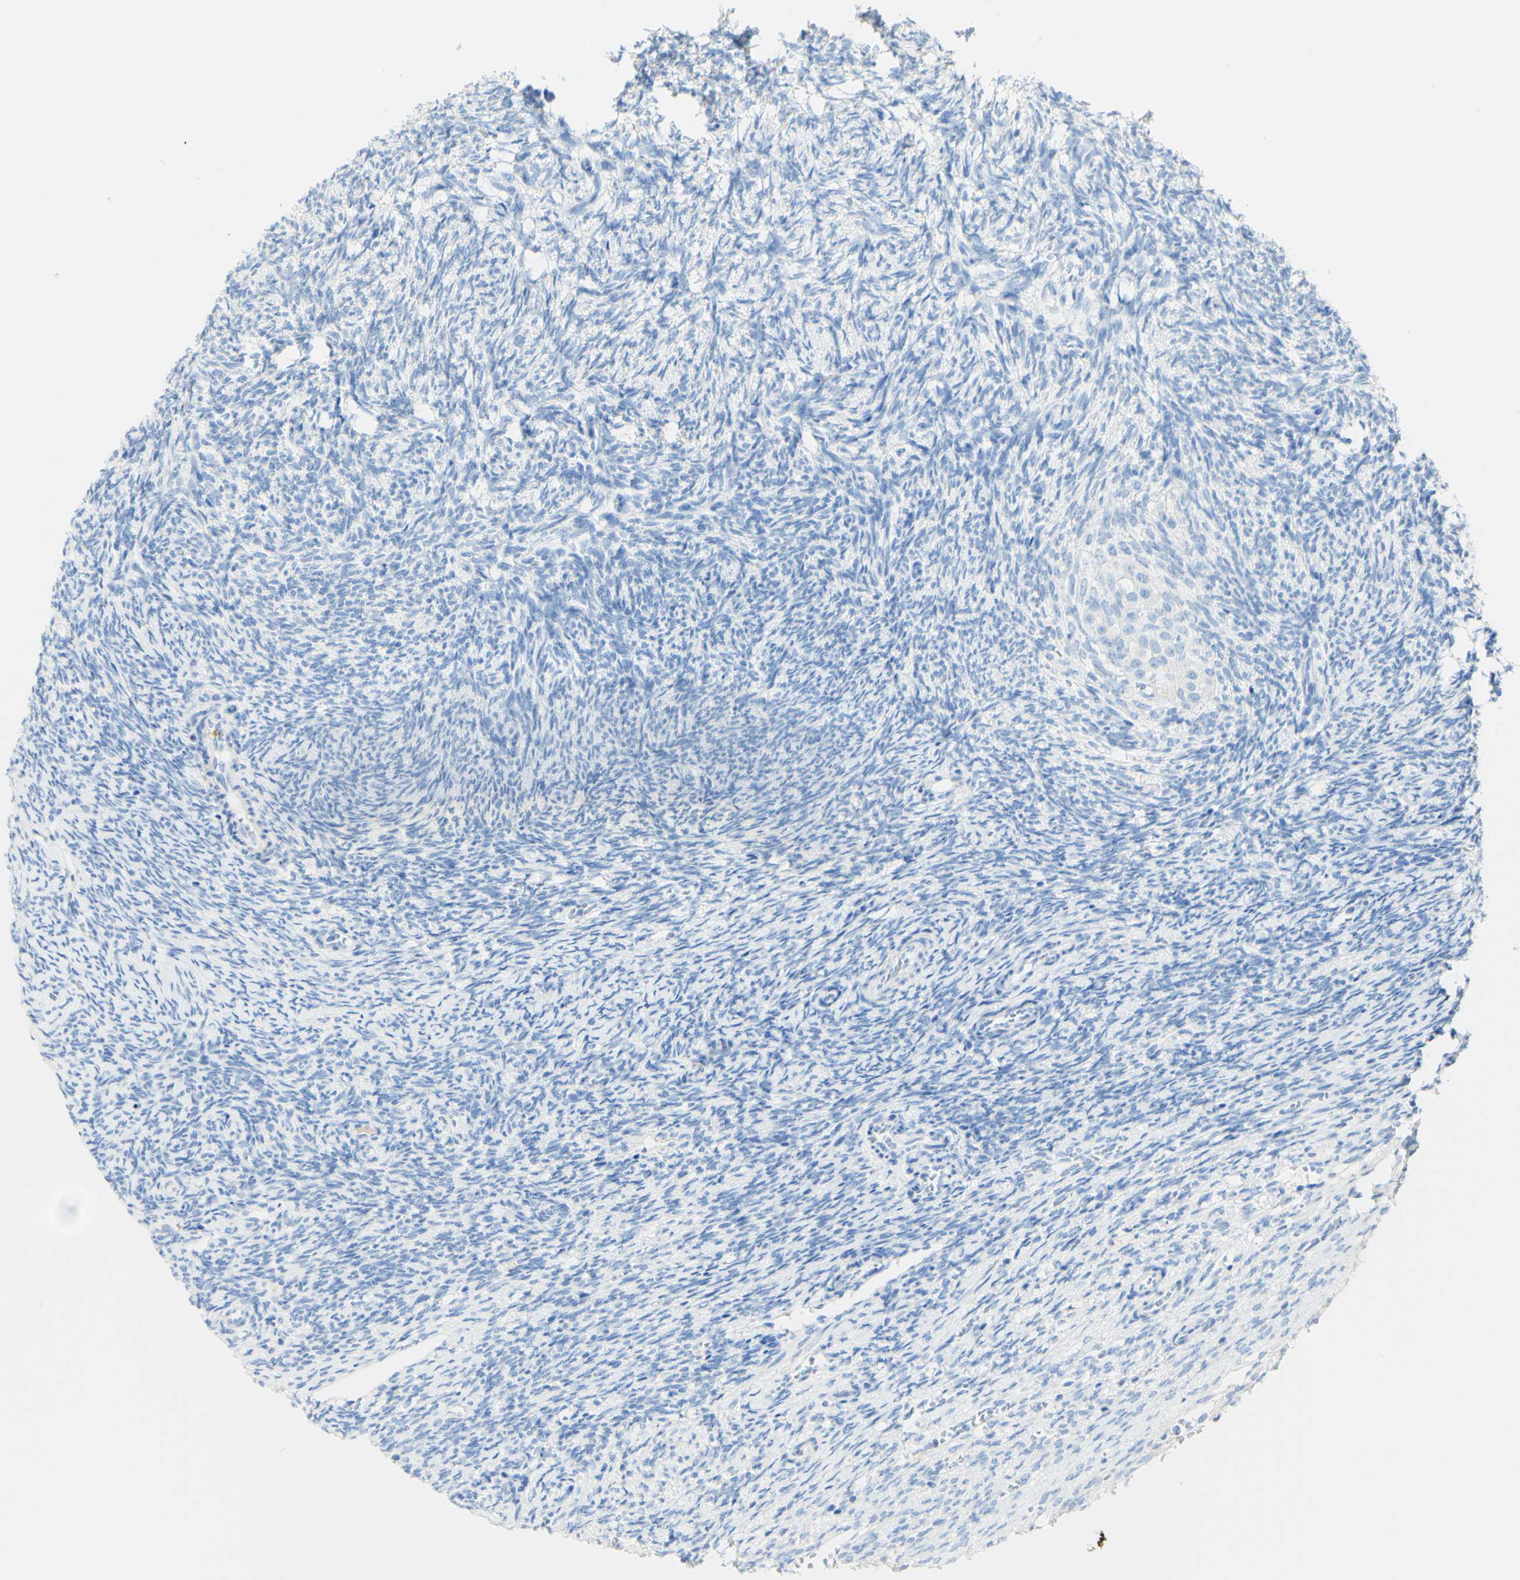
{"staining": {"intensity": "negative", "quantity": "none", "location": "none"}, "tissue": "ovary", "cell_type": "Follicle cells", "image_type": "normal", "snomed": [{"axis": "morphology", "description": "Normal tissue, NOS"}, {"axis": "topography", "description": "Ovary"}], "caption": "High power microscopy micrograph of an IHC micrograph of unremarkable ovary, revealing no significant positivity in follicle cells.", "gene": "PIGR", "patient": {"sex": "female", "age": 41}}